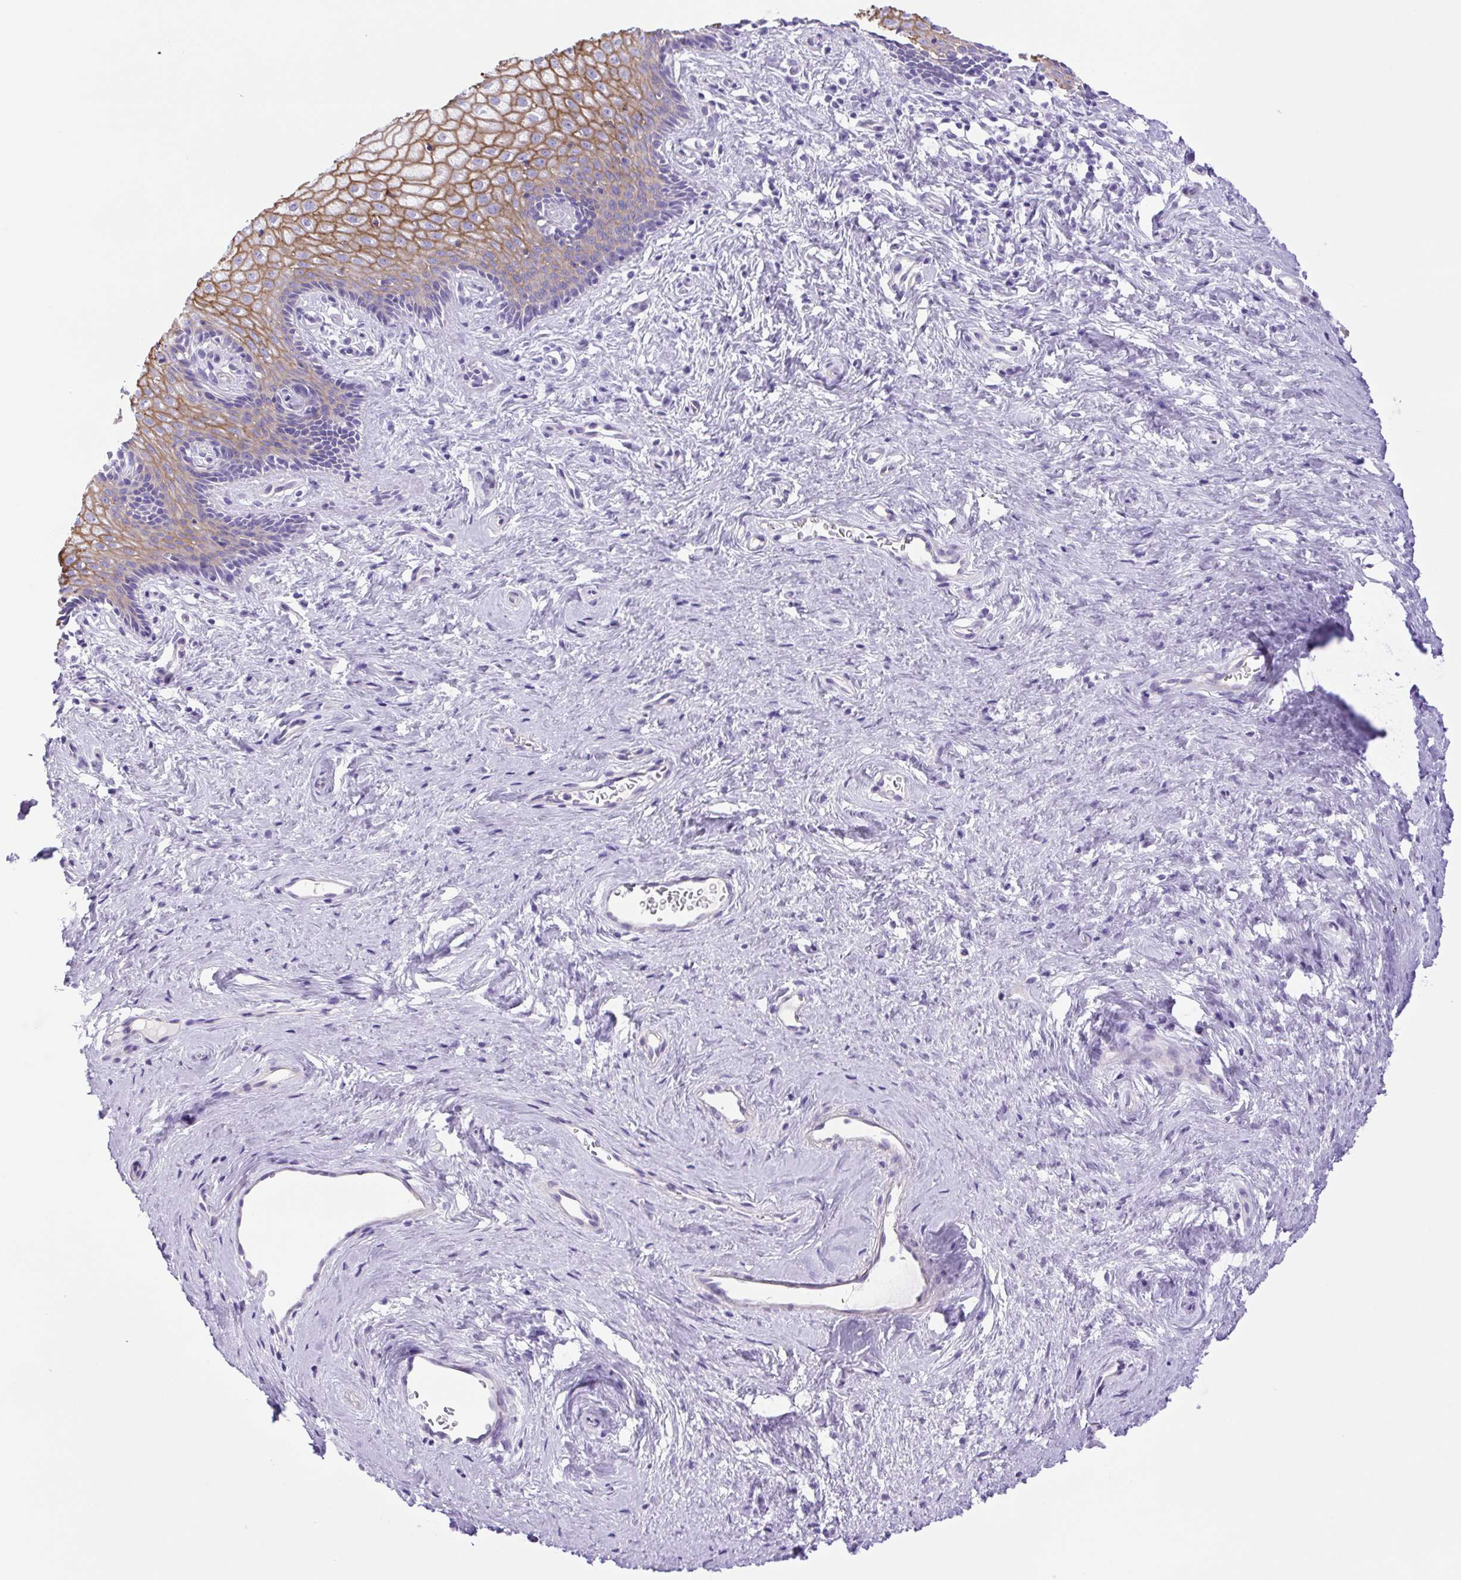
{"staining": {"intensity": "moderate", "quantity": "25%-75%", "location": "cytoplasmic/membranous"}, "tissue": "vagina", "cell_type": "Squamous epithelial cells", "image_type": "normal", "snomed": [{"axis": "morphology", "description": "Normal tissue, NOS"}, {"axis": "topography", "description": "Vagina"}], "caption": "This micrograph shows immunohistochemistry staining of normal human vagina, with medium moderate cytoplasmic/membranous staining in about 25%-75% of squamous epithelial cells.", "gene": "CDSN", "patient": {"sex": "female", "age": 45}}